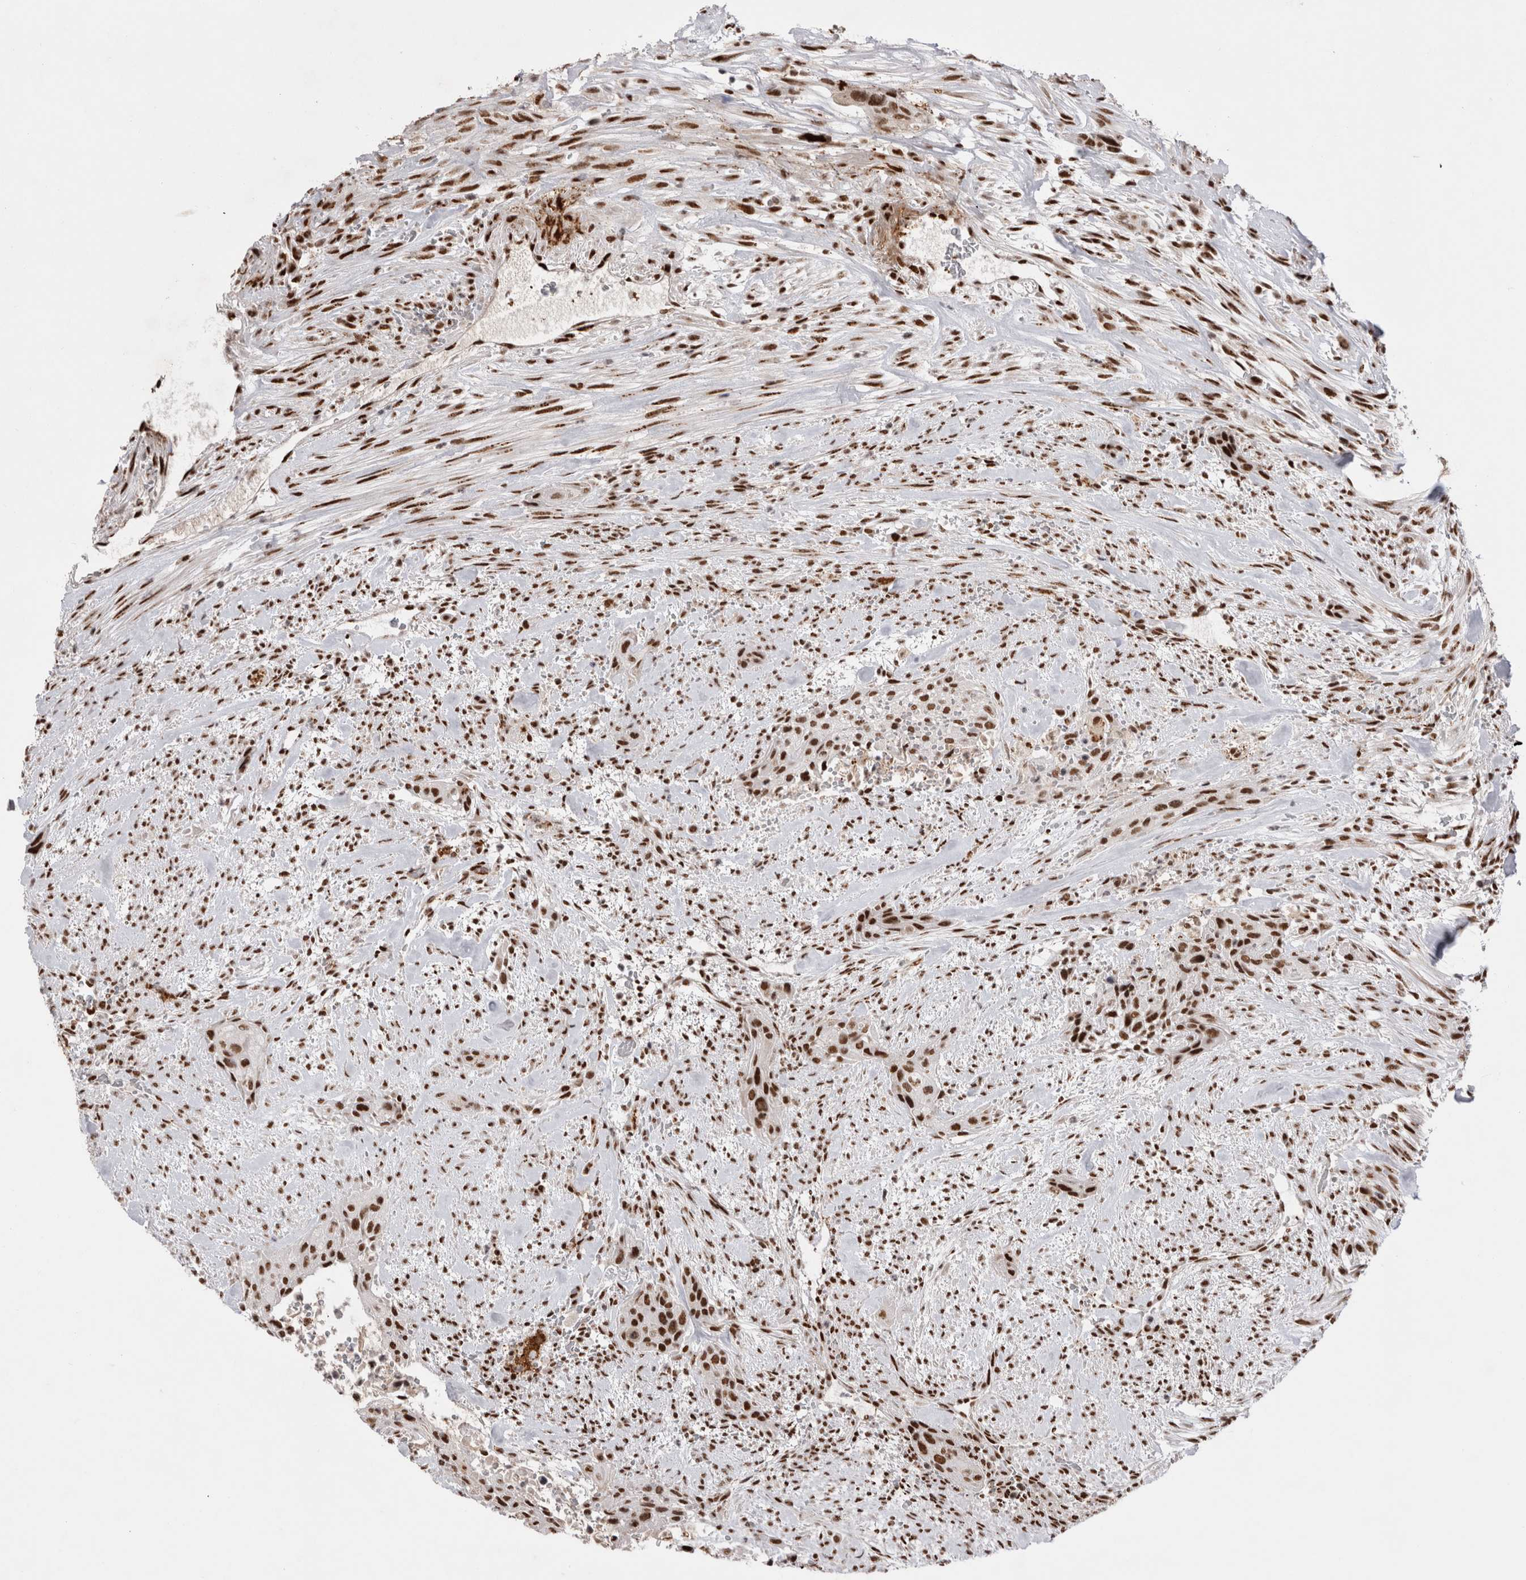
{"staining": {"intensity": "strong", "quantity": ">75%", "location": "nuclear"}, "tissue": "urothelial cancer", "cell_type": "Tumor cells", "image_type": "cancer", "snomed": [{"axis": "morphology", "description": "Urothelial carcinoma, High grade"}, {"axis": "topography", "description": "Urinary bladder"}], "caption": "Immunohistochemistry histopathology image of neoplastic tissue: urothelial carcinoma (high-grade) stained using immunohistochemistry reveals high levels of strong protein expression localized specifically in the nuclear of tumor cells, appearing as a nuclear brown color.", "gene": "EYA2", "patient": {"sex": "male", "age": 35}}